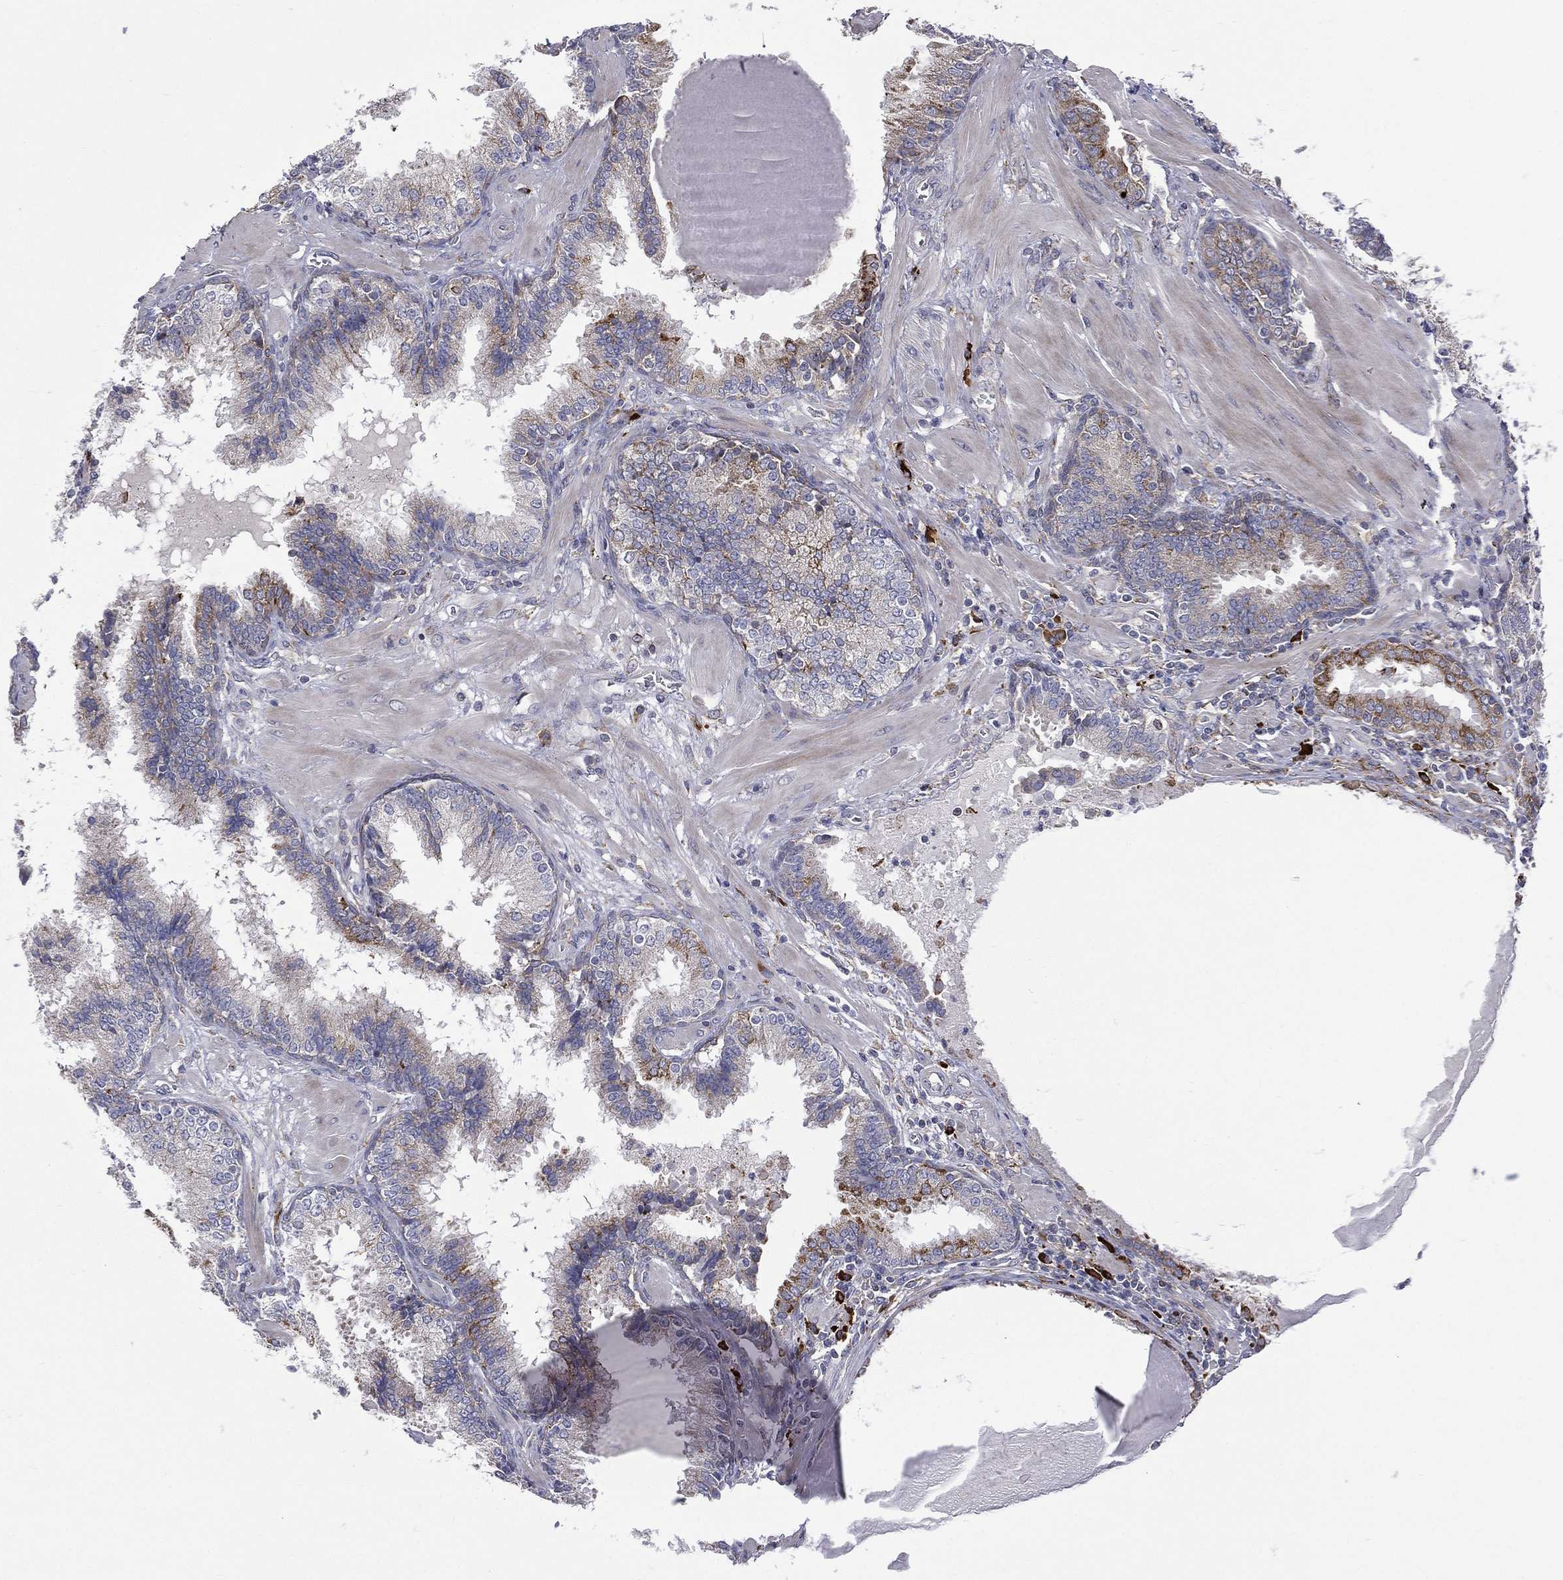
{"staining": {"intensity": "strong", "quantity": "25%-75%", "location": "cytoplasmic/membranous"}, "tissue": "prostate cancer", "cell_type": "Tumor cells", "image_type": "cancer", "snomed": [{"axis": "morphology", "description": "Adenocarcinoma, NOS"}, {"axis": "topography", "description": "Prostate"}], "caption": "Adenocarcinoma (prostate) was stained to show a protein in brown. There is high levels of strong cytoplasmic/membranous expression in approximately 25%-75% of tumor cells. The staining is performed using DAB brown chromogen to label protein expression. The nuclei are counter-stained blue using hematoxylin.", "gene": "C20orf96", "patient": {"sex": "male", "age": 57}}